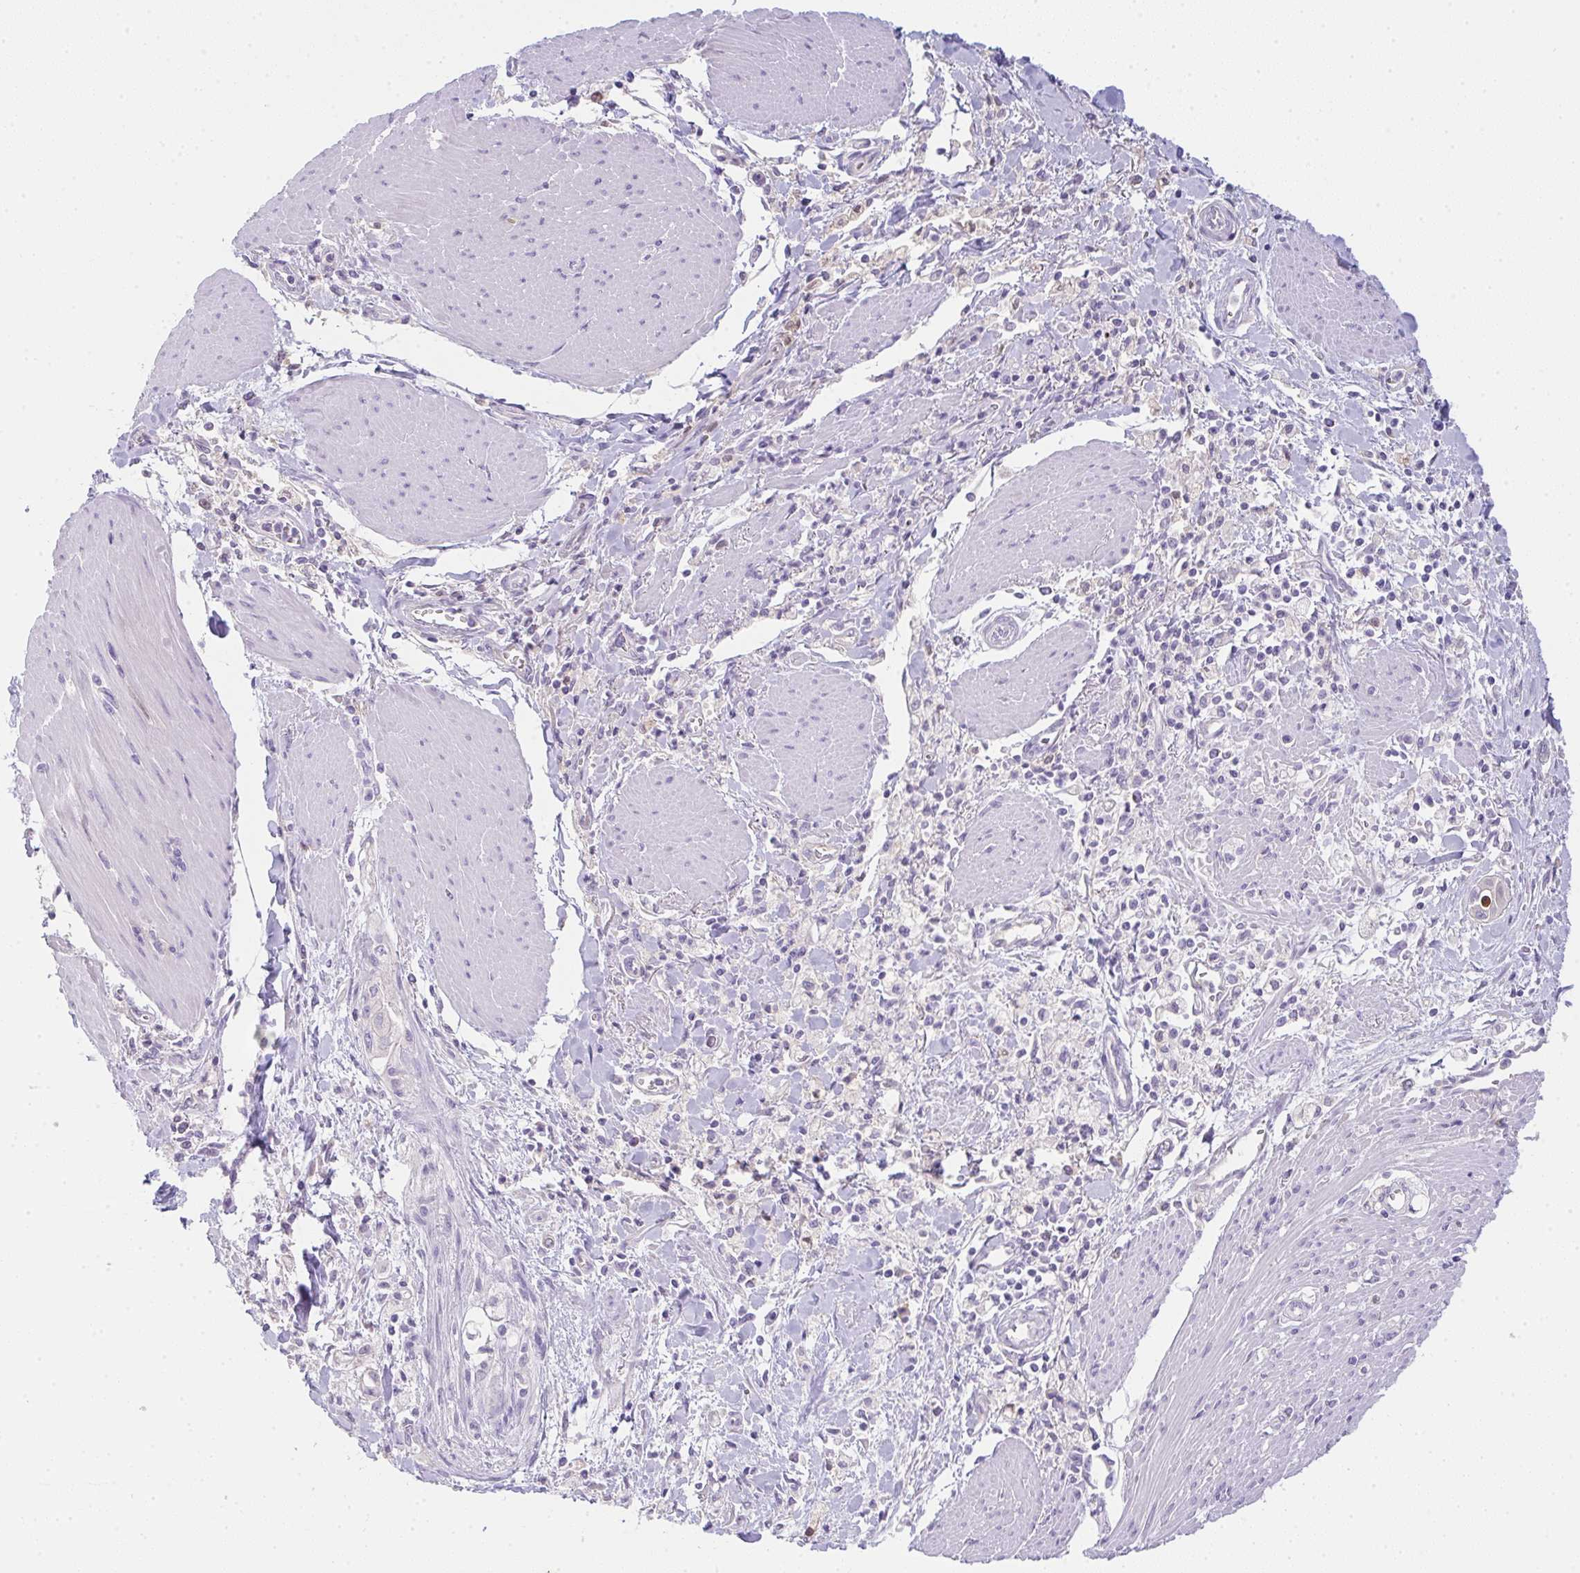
{"staining": {"intensity": "negative", "quantity": "none", "location": "none"}, "tissue": "pancreatic cancer", "cell_type": "Tumor cells", "image_type": "cancer", "snomed": [{"axis": "morphology", "description": "Adenocarcinoma, NOS"}, {"axis": "topography", "description": "Pancreas"}], "caption": "Photomicrograph shows no significant protein positivity in tumor cells of adenocarcinoma (pancreatic).", "gene": "COX7B", "patient": {"sex": "male", "age": 78}}